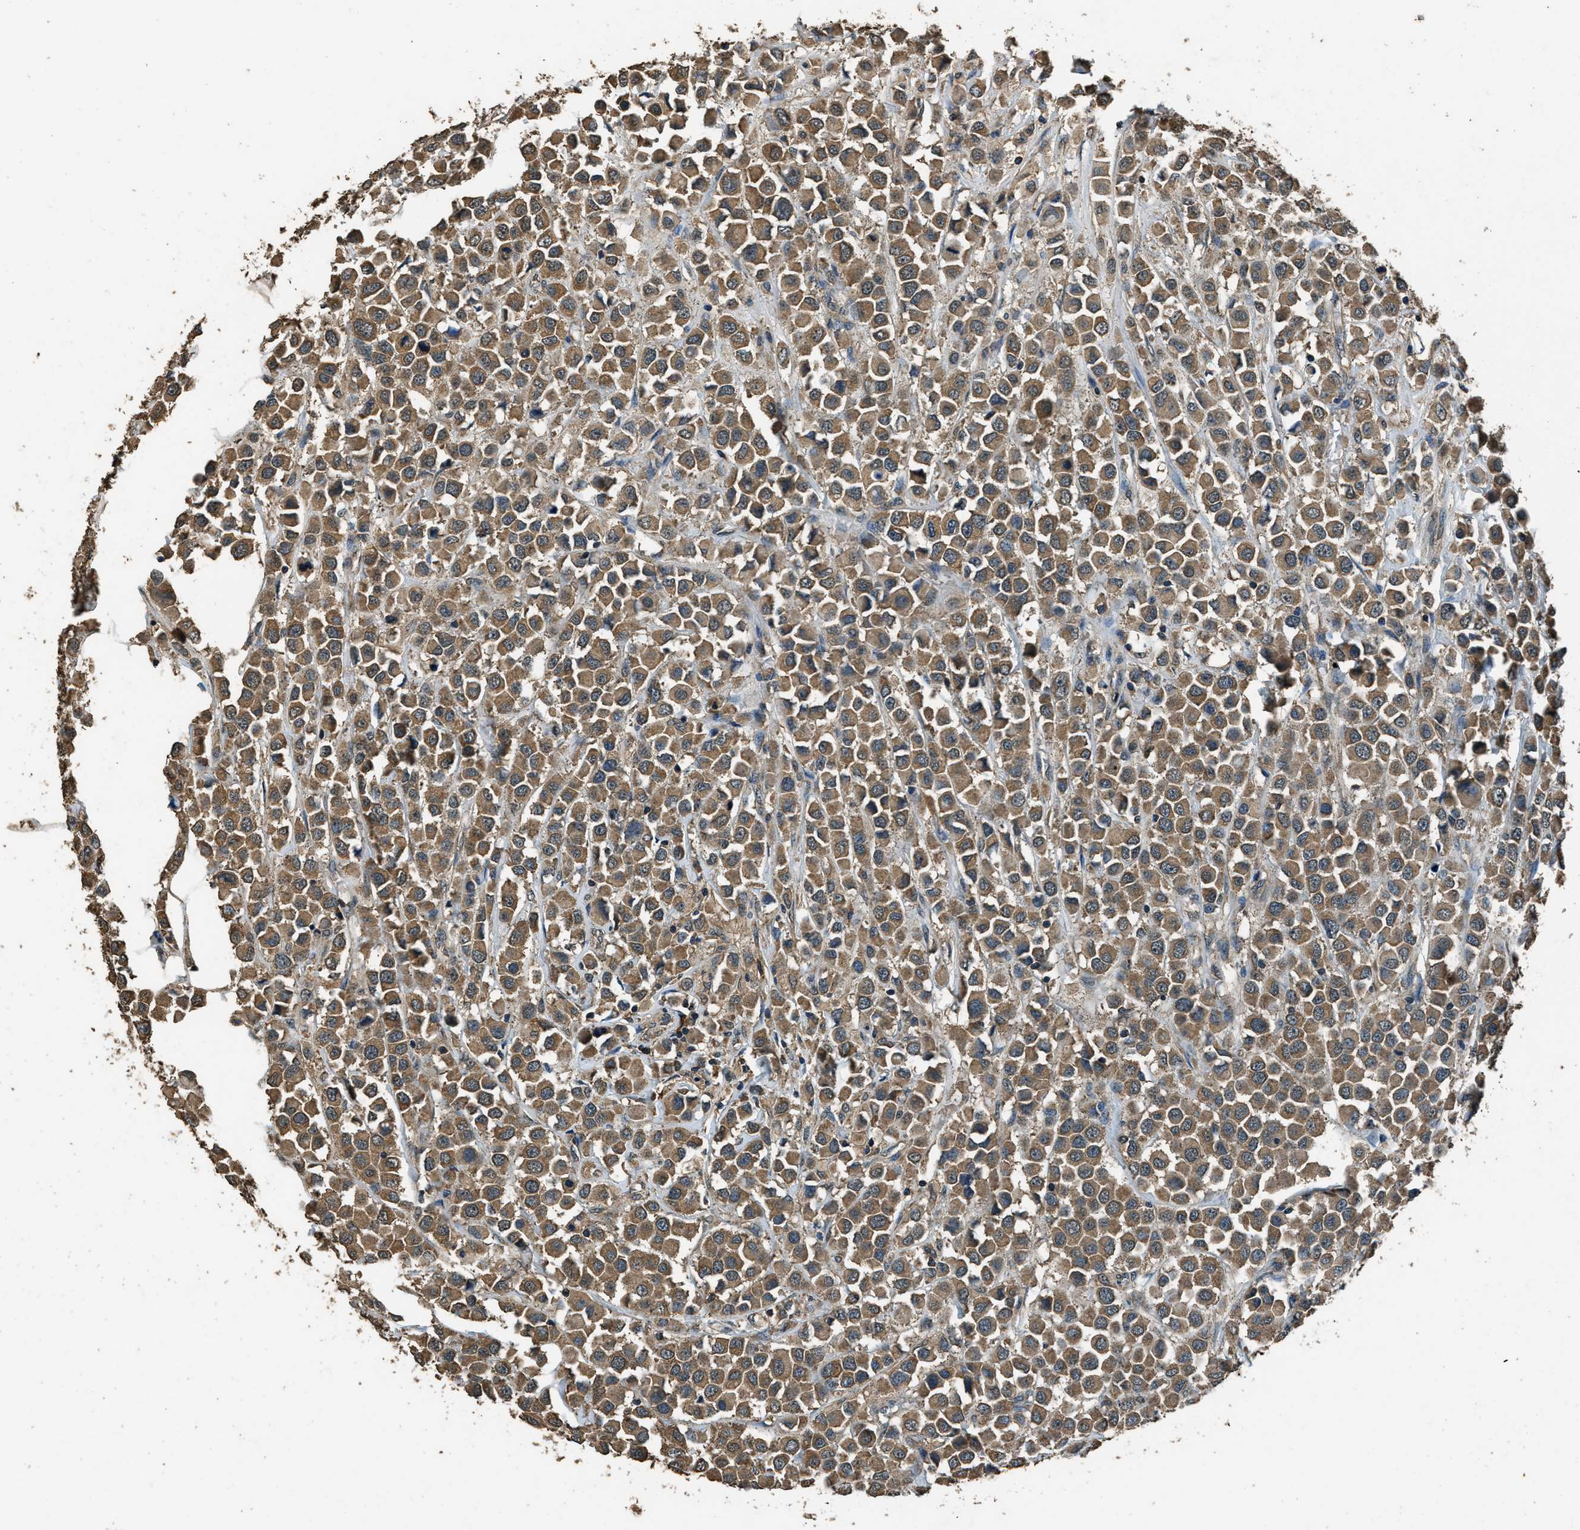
{"staining": {"intensity": "moderate", "quantity": ">75%", "location": "cytoplasmic/membranous"}, "tissue": "breast cancer", "cell_type": "Tumor cells", "image_type": "cancer", "snomed": [{"axis": "morphology", "description": "Duct carcinoma"}, {"axis": "topography", "description": "Breast"}], "caption": "Immunohistochemistry (IHC) micrograph of human breast cancer stained for a protein (brown), which exhibits medium levels of moderate cytoplasmic/membranous expression in approximately >75% of tumor cells.", "gene": "SALL3", "patient": {"sex": "female", "age": 61}}